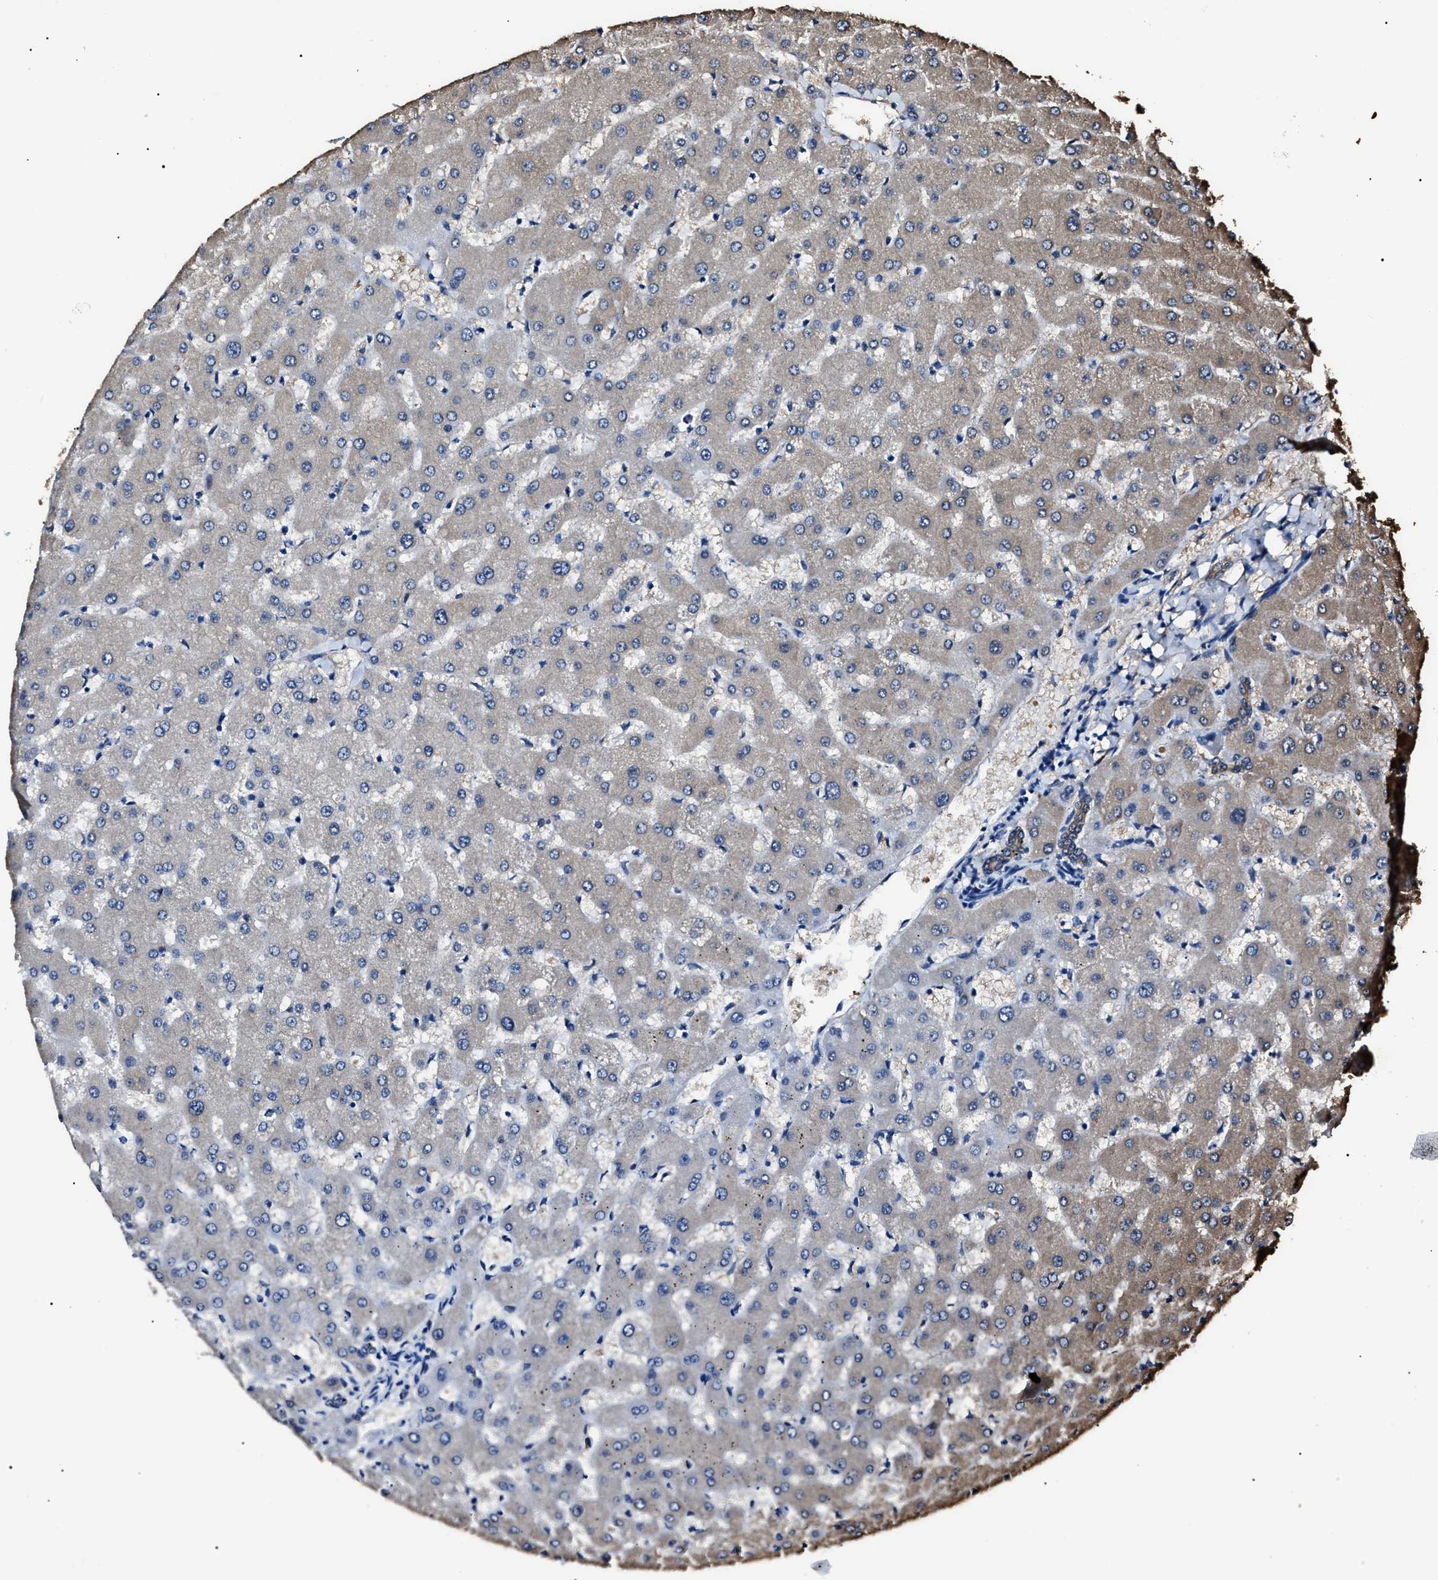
{"staining": {"intensity": "weak", "quantity": "<25%", "location": "cytoplasmic/membranous"}, "tissue": "liver", "cell_type": "Cholangiocytes", "image_type": "normal", "snomed": [{"axis": "morphology", "description": "Normal tissue, NOS"}, {"axis": "topography", "description": "Liver"}], "caption": "A photomicrograph of human liver is negative for staining in cholangiocytes. The staining was performed using DAB (3,3'-diaminobenzidine) to visualize the protein expression in brown, while the nuclei were stained in blue with hematoxylin (Magnification: 20x).", "gene": "ALDH1A1", "patient": {"sex": "female", "age": 63}}